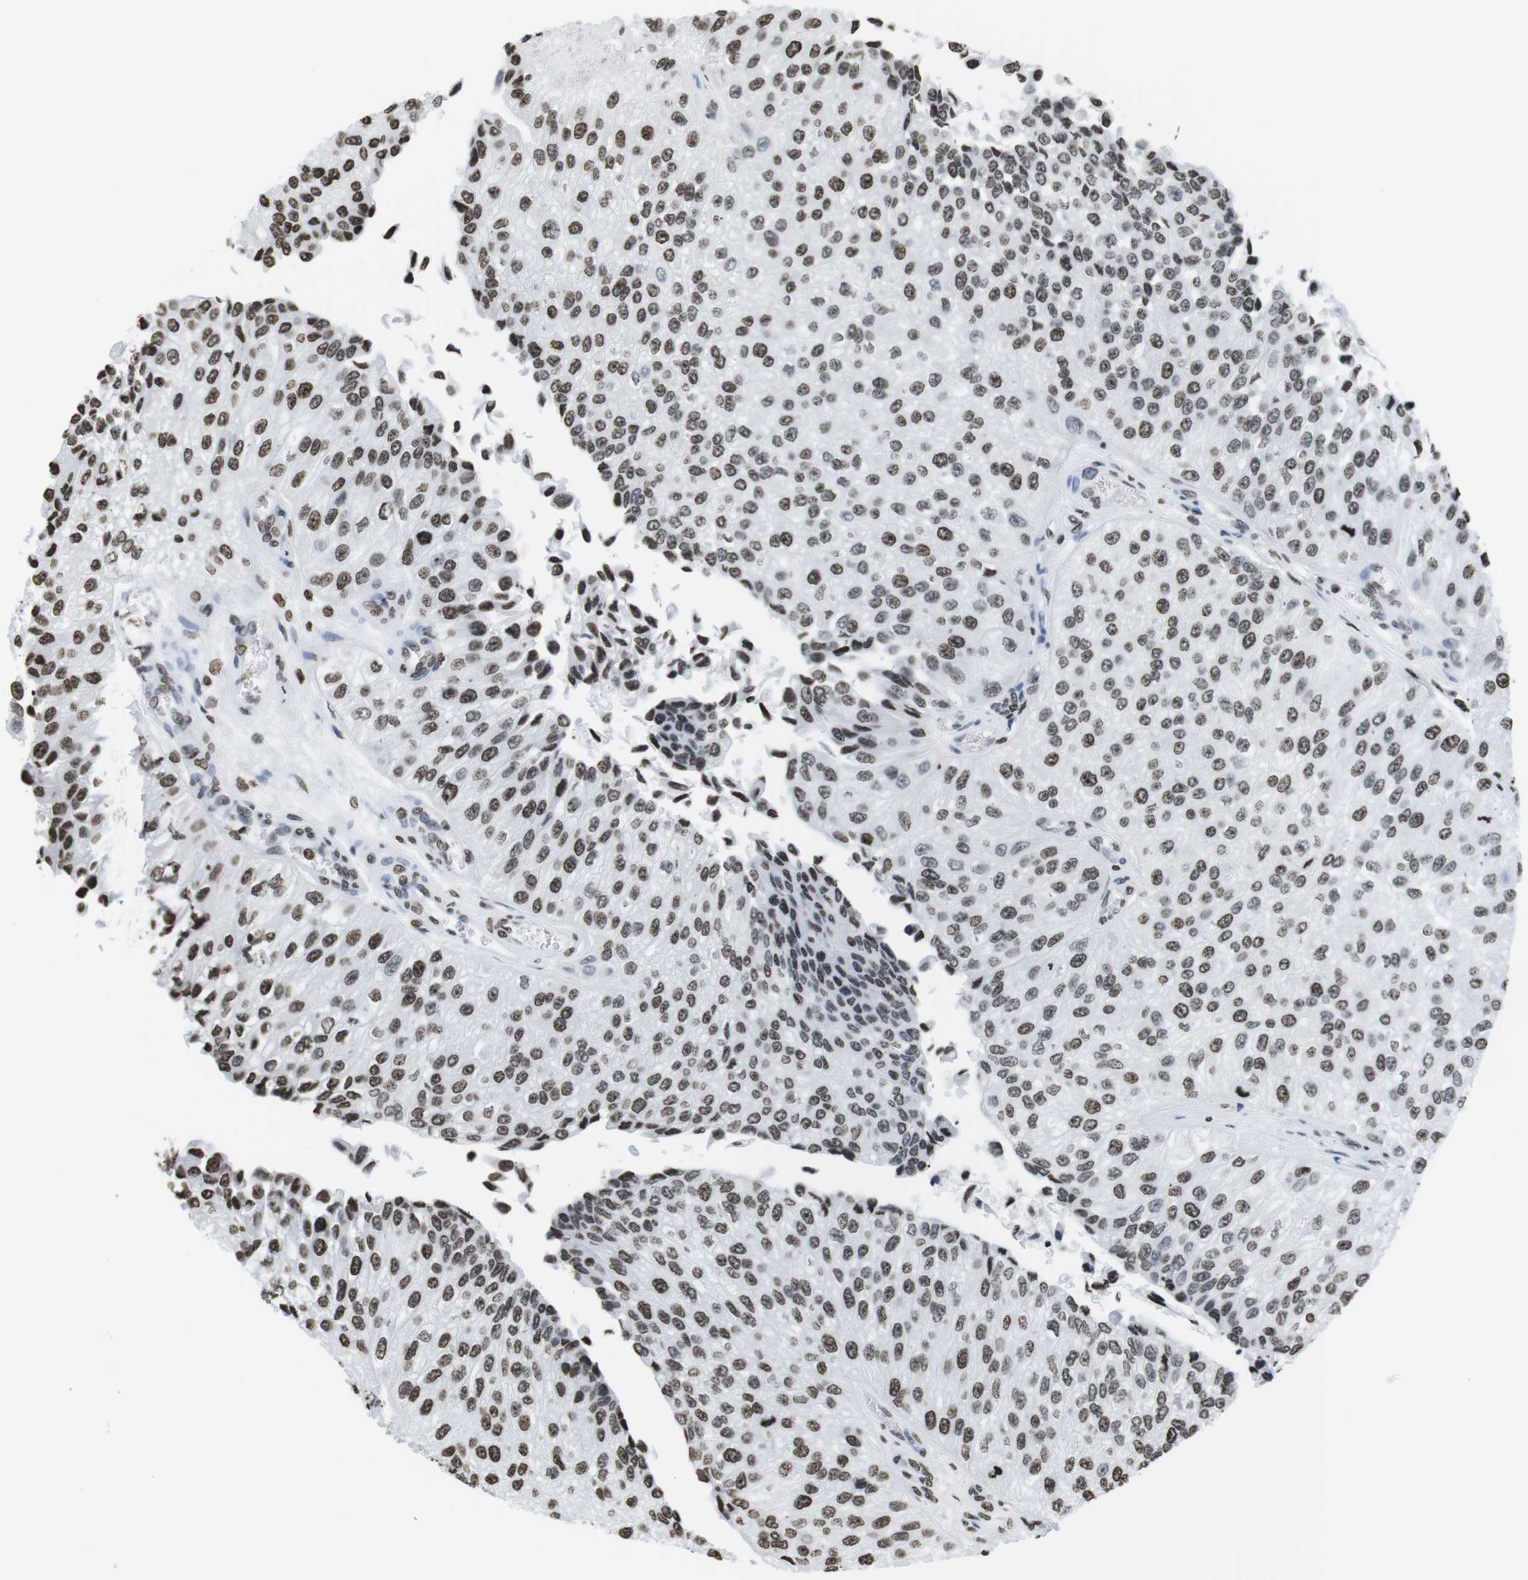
{"staining": {"intensity": "moderate", "quantity": ">75%", "location": "nuclear"}, "tissue": "urothelial cancer", "cell_type": "Tumor cells", "image_type": "cancer", "snomed": [{"axis": "morphology", "description": "Urothelial carcinoma, High grade"}, {"axis": "topography", "description": "Kidney"}, {"axis": "topography", "description": "Urinary bladder"}], "caption": "High-power microscopy captured an immunohistochemistry (IHC) image of high-grade urothelial carcinoma, revealing moderate nuclear expression in about >75% of tumor cells.", "gene": "BSX", "patient": {"sex": "male", "age": 77}}